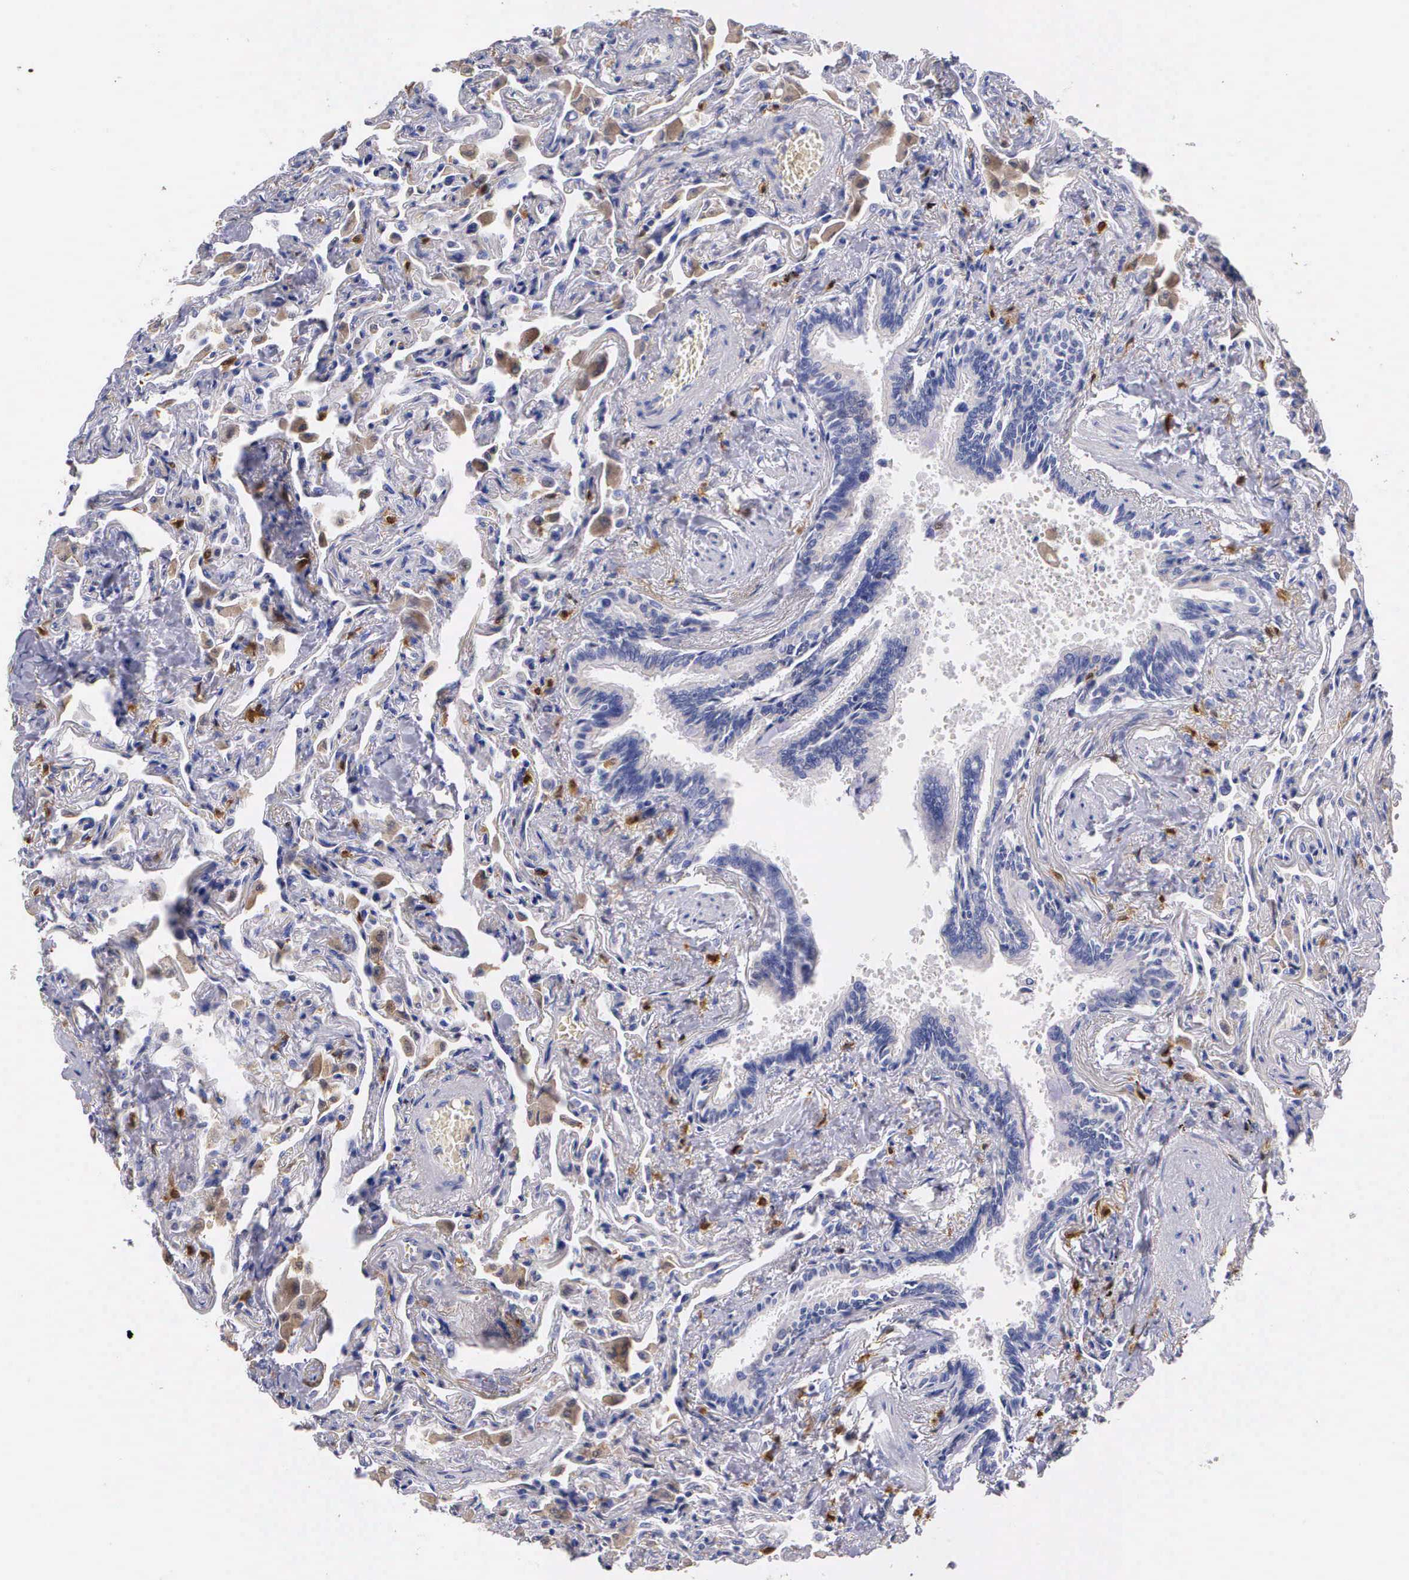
{"staining": {"intensity": "negative", "quantity": "none", "location": "none"}, "tissue": "lung", "cell_type": "Alveolar cells", "image_type": "normal", "snomed": [{"axis": "morphology", "description": "Normal tissue, NOS"}, {"axis": "topography", "description": "Lung"}], "caption": "The histopathology image reveals no significant expression in alveolar cells of lung. (Stains: DAB immunohistochemistry (IHC) with hematoxylin counter stain, Microscopy: brightfield microscopy at high magnification).", "gene": "RENBP", "patient": {"sex": "male", "age": 73}}